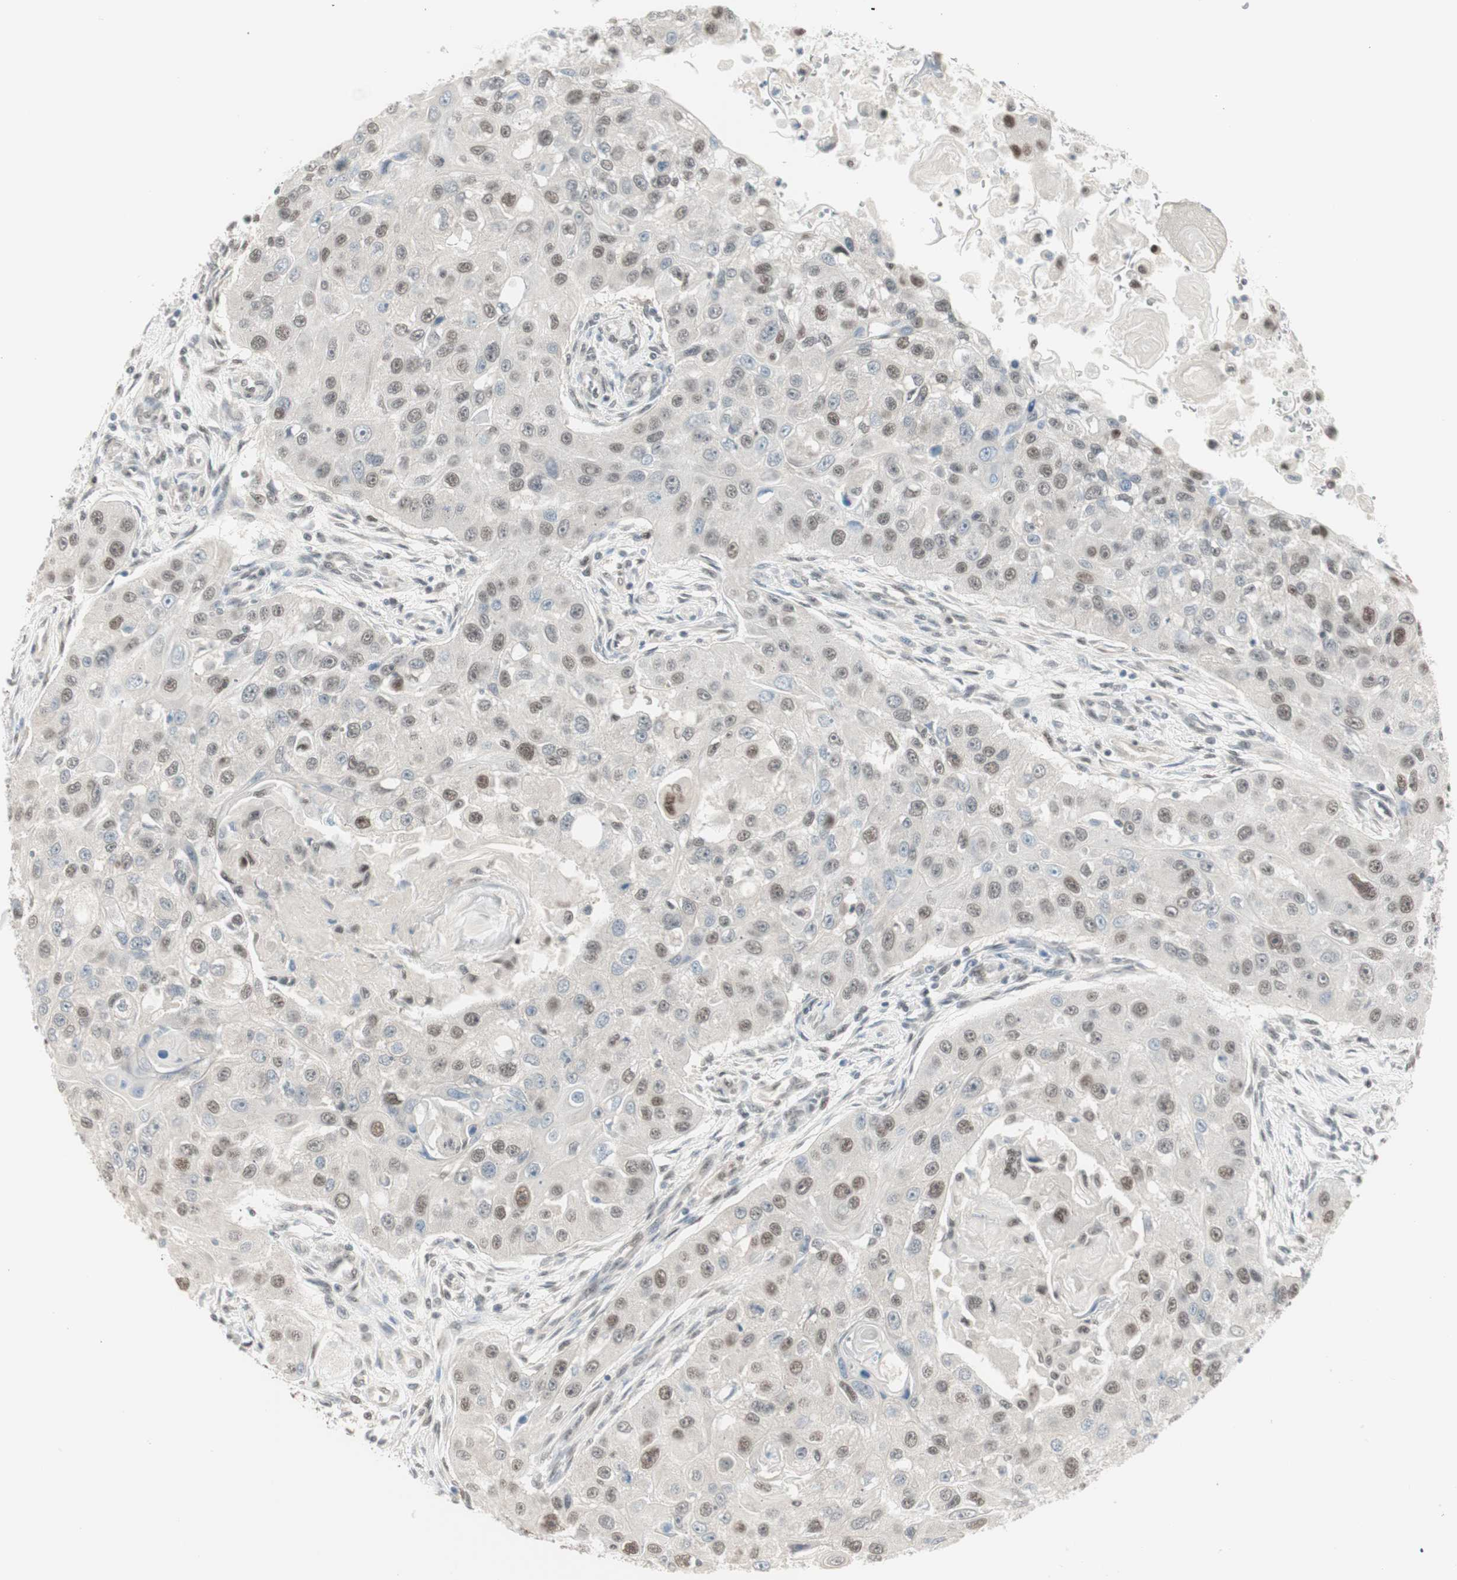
{"staining": {"intensity": "moderate", "quantity": "25%-75%", "location": "nuclear"}, "tissue": "head and neck cancer", "cell_type": "Tumor cells", "image_type": "cancer", "snomed": [{"axis": "morphology", "description": "Normal tissue, NOS"}, {"axis": "morphology", "description": "Squamous cell carcinoma, NOS"}, {"axis": "topography", "description": "Skeletal muscle"}, {"axis": "topography", "description": "Head-Neck"}], "caption": "Immunohistochemical staining of head and neck squamous cell carcinoma displays medium levels of moderate nuclear protein staining in about 25%-75% of tumor cells.", "gene": "LONP2", "patient": {"sex": "male", "age": 51}}